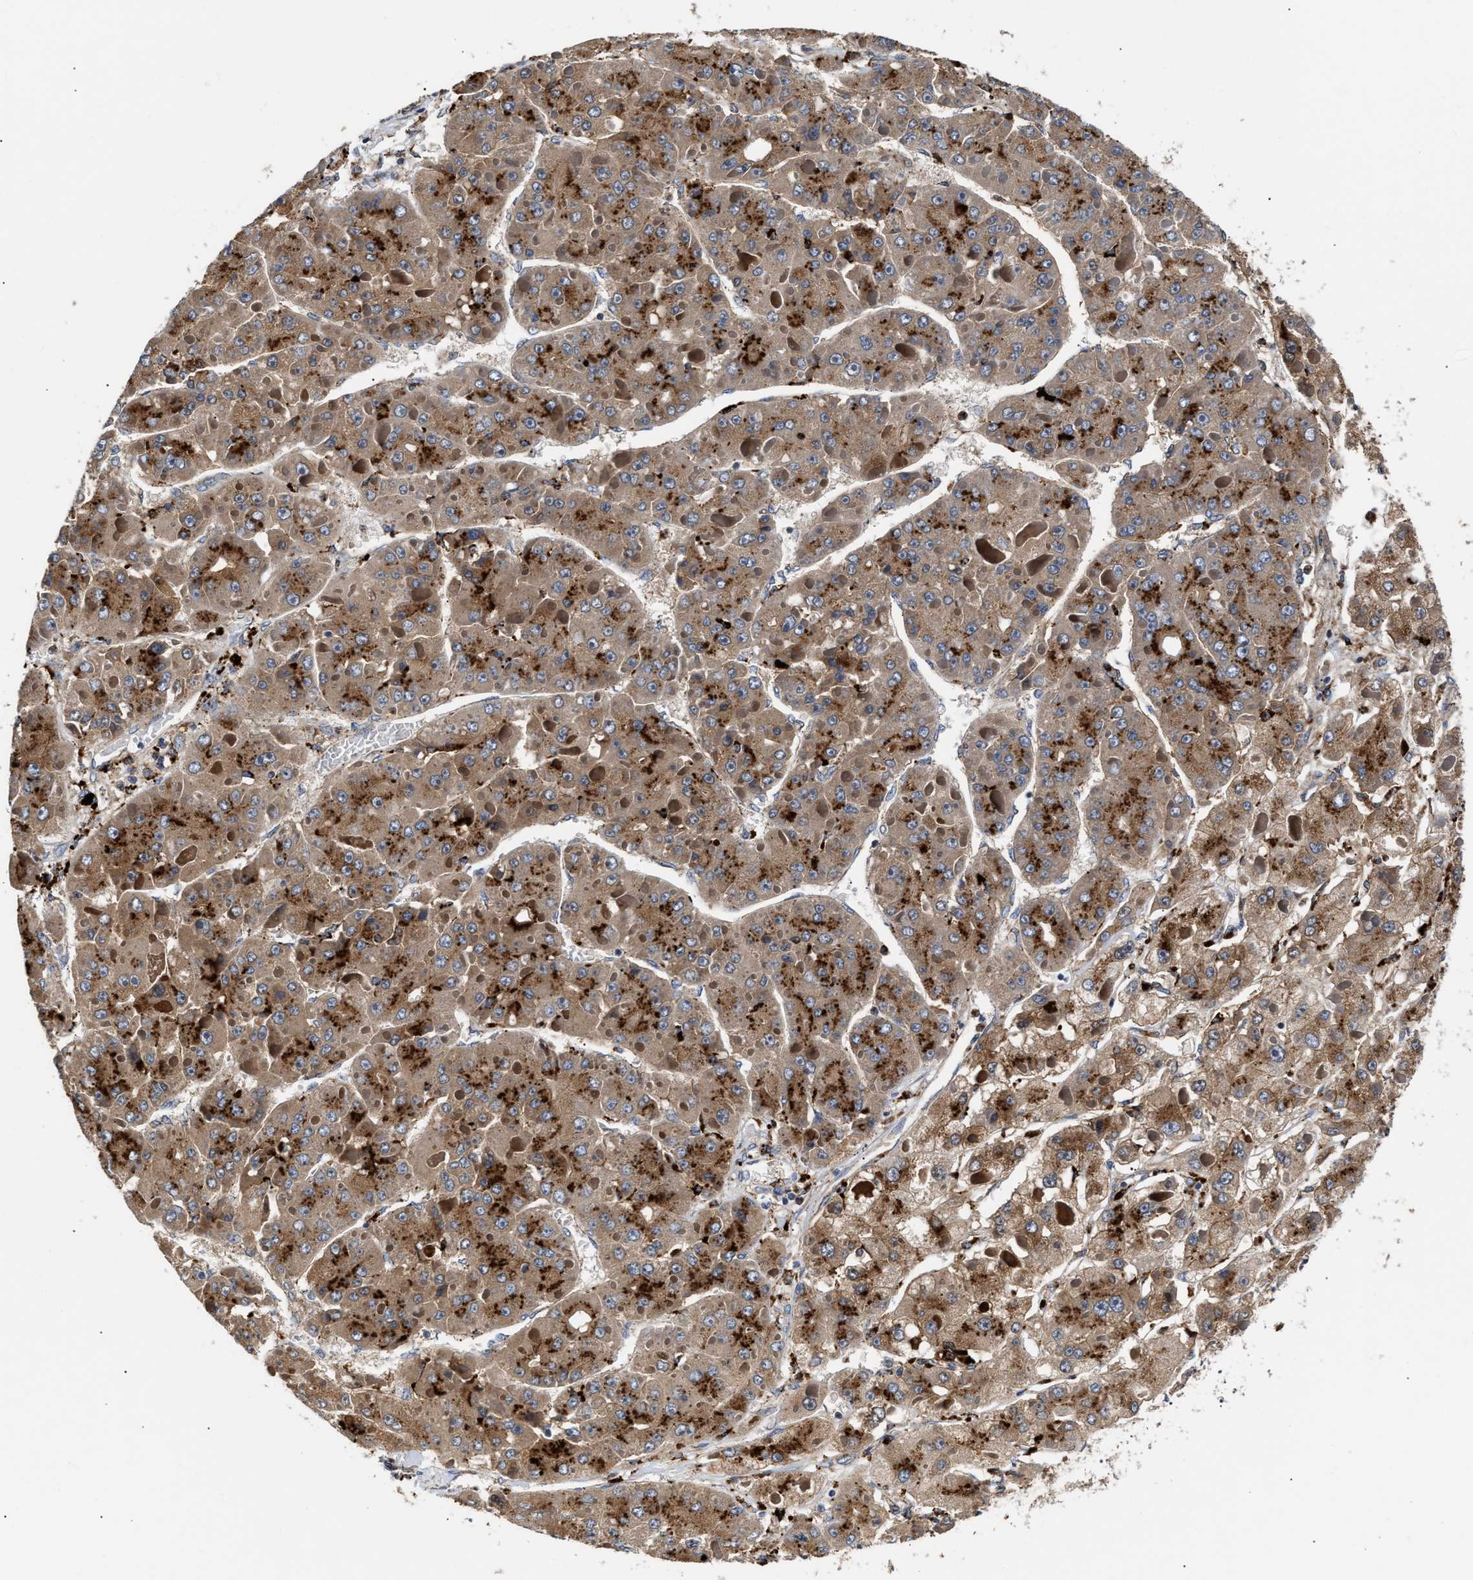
{"staining": {"intensity": "strong", "quantity": ">75%", "location": "cytoplasmic/membranous"}, "tissue": "liver cancer", "cell_type": "Tumor cells", "image_type": "cancer", "snomed": [{"axis": "morphology", "description": "Carcinoma, Hepatocellular, NOS"}, {"axis": "topography", "description": "Liver"}], "caption": "Immunohistochemical staining of liver cancer (hepatocellular carcinoma) displays strong cytoplasmic/membranous protein expression in approximately >75% of tumor cells. The staining was performed using DAB (3,3'-diaminobenzidine), with brown indicating positive protein expression. Nuclei are stained blue with hematoxylin.", "gene": "CCDC146", "patient": {"sex": "female", "age": 73}}